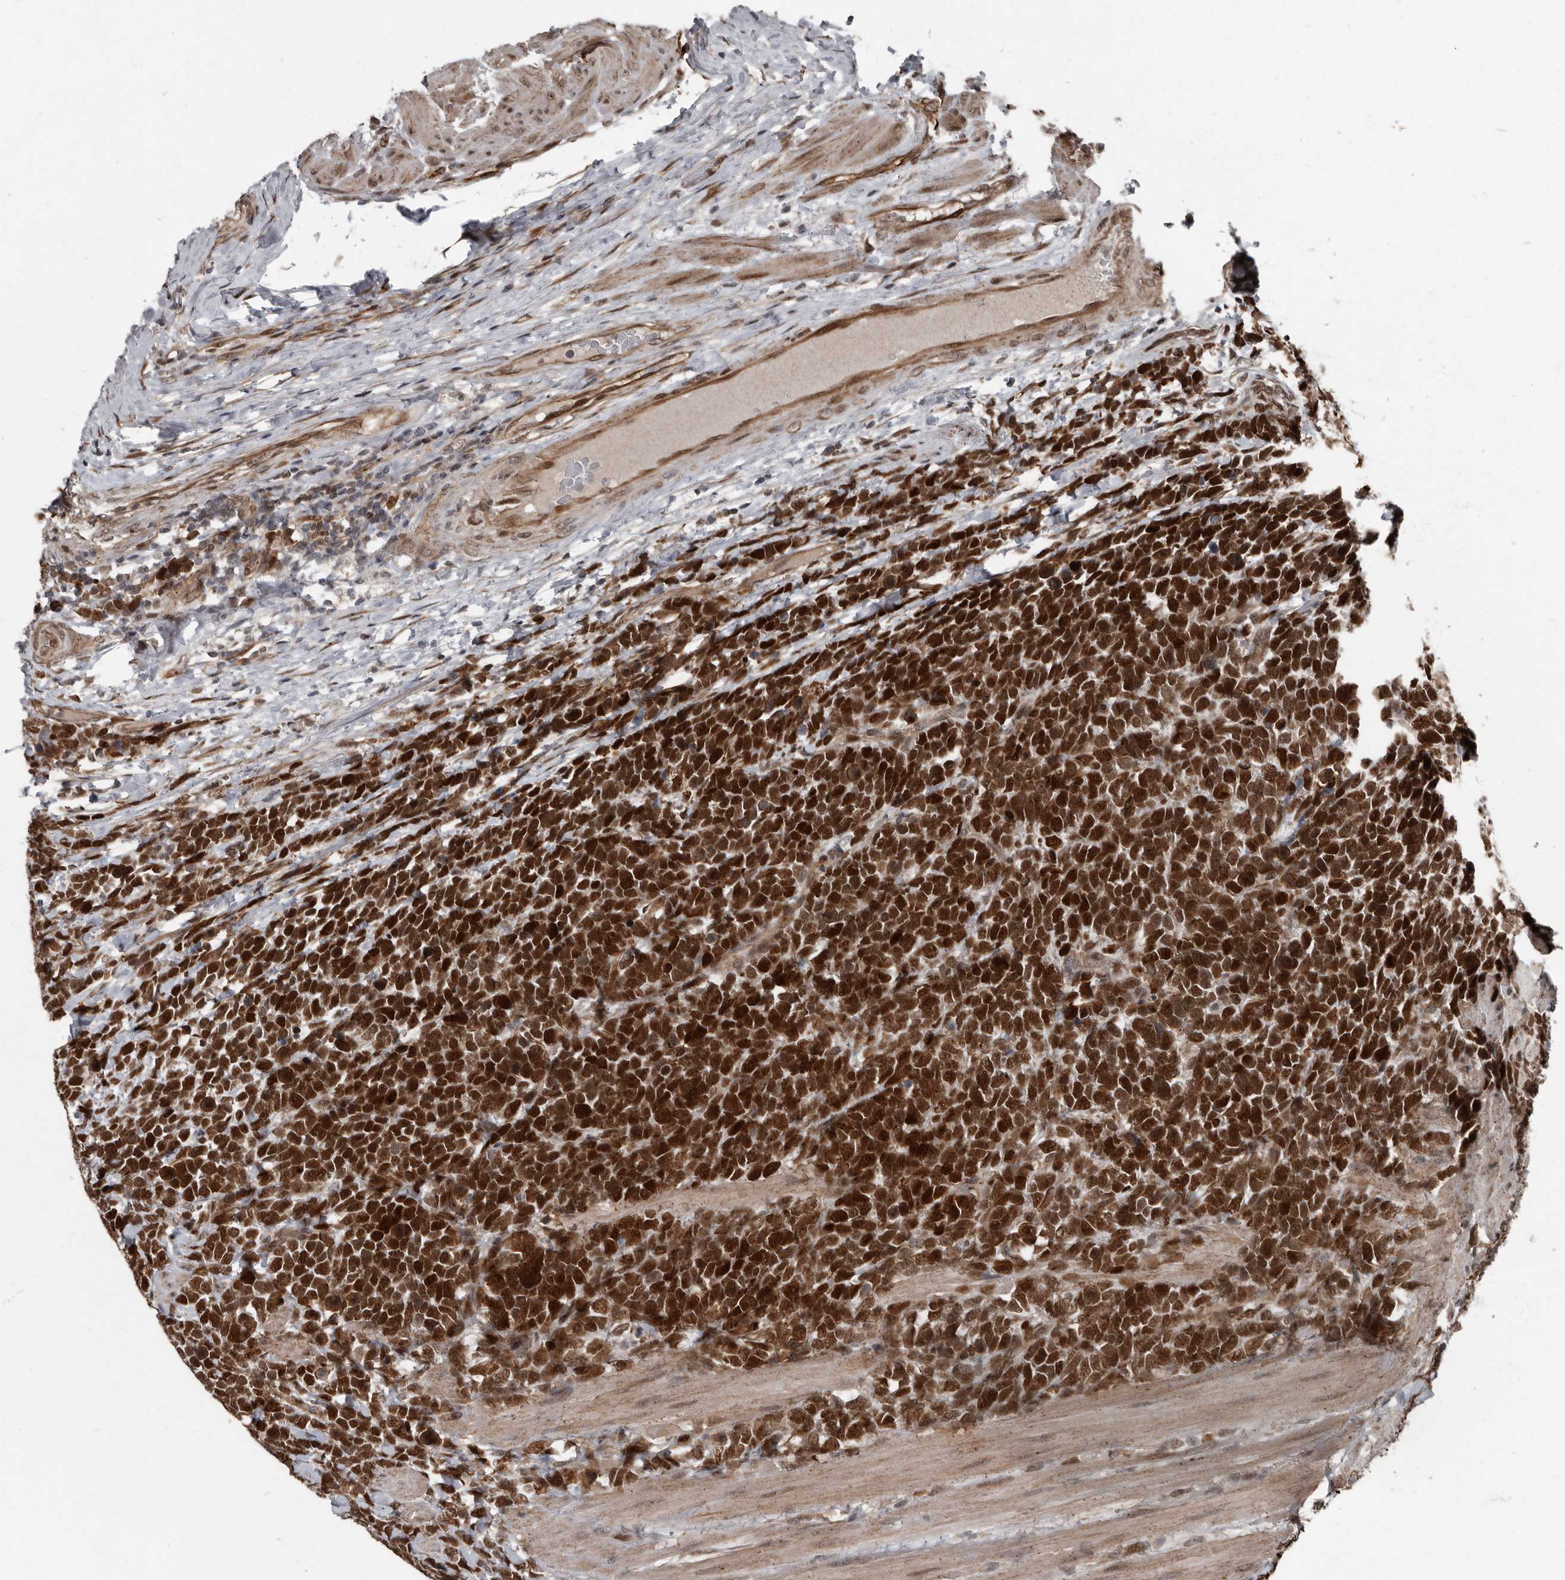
{"staining": {"intensity": "strong", "quantity": ">75%", "location": "nuclear"}, "tissue": "urothelial cancer", "cell_type": "Tumor cells", "image_type": "cancer", "snomed": [{"axis": "morphology", "description": "Urothelial carcinoma, High grade"}, {"axis": "topography", "description": "Urinary bladder"}], "caption": "High-grade urothelial carcinoma was stained to show a protein in brown. There is high levels of strong nuclear positivity in approximately >75% of tumor cells.", "gene": "CHD1L", "patient": {"sex": "female", "age": 82}}